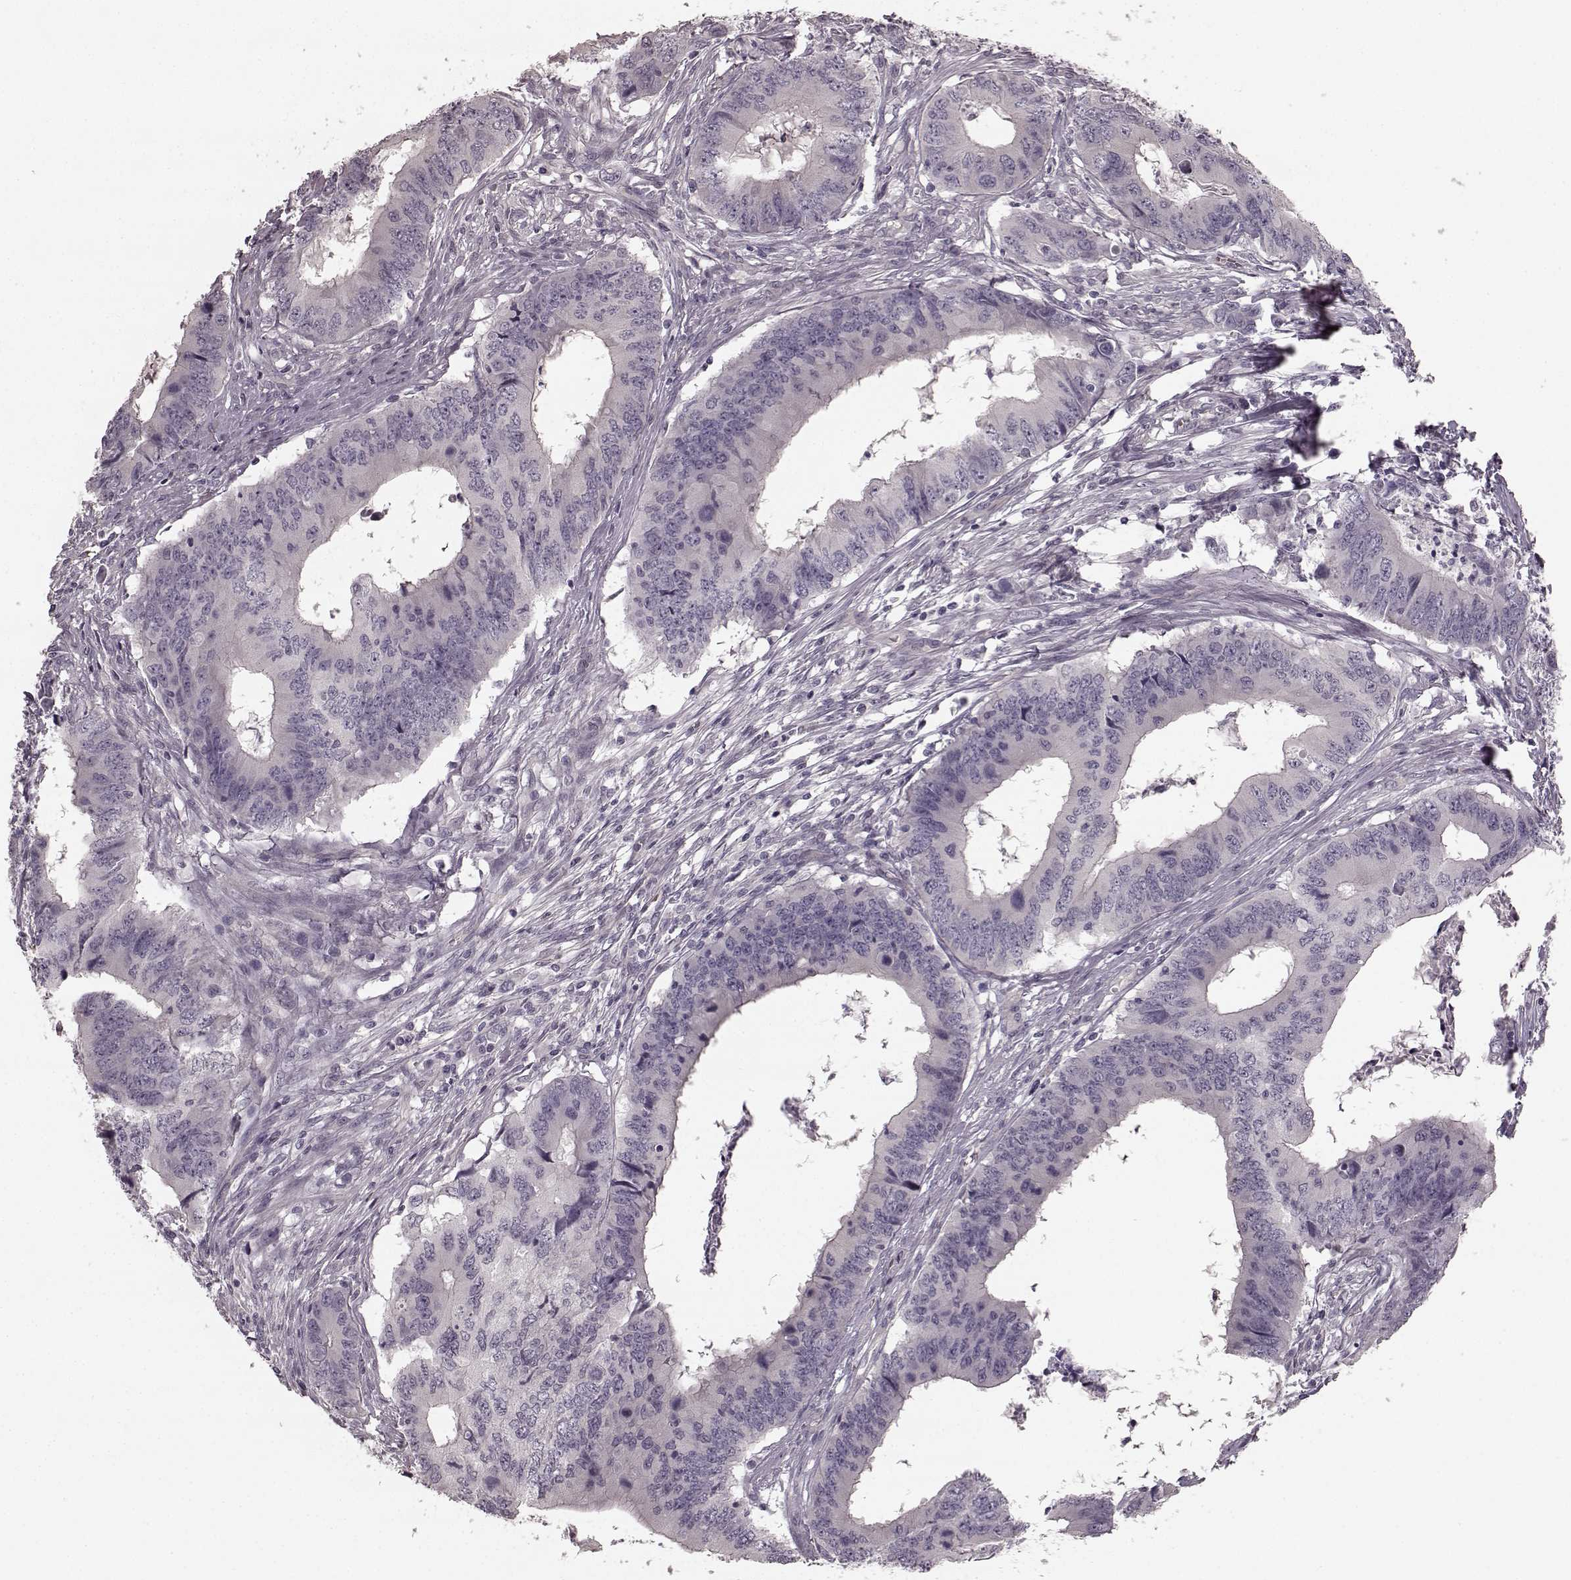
{"staining": {"intensity": "negative", "quantity": "none", "location": "none"}, "tissue": "colorectal cancer", "cell_type": "Tumor cells", "image_type": "cancer", "snomed": [{"axis": "morphology", "description": "Adenocarcinoma, NOS"}, {"axis": "topography", "description": "Colon"}], "caption": "Colorectal adenocarcinoma stained for a protein using IHC exhibits no positivity tumor cells.", "gene": "PRKCE", "patient": {"sex": "male", "age": 53}}